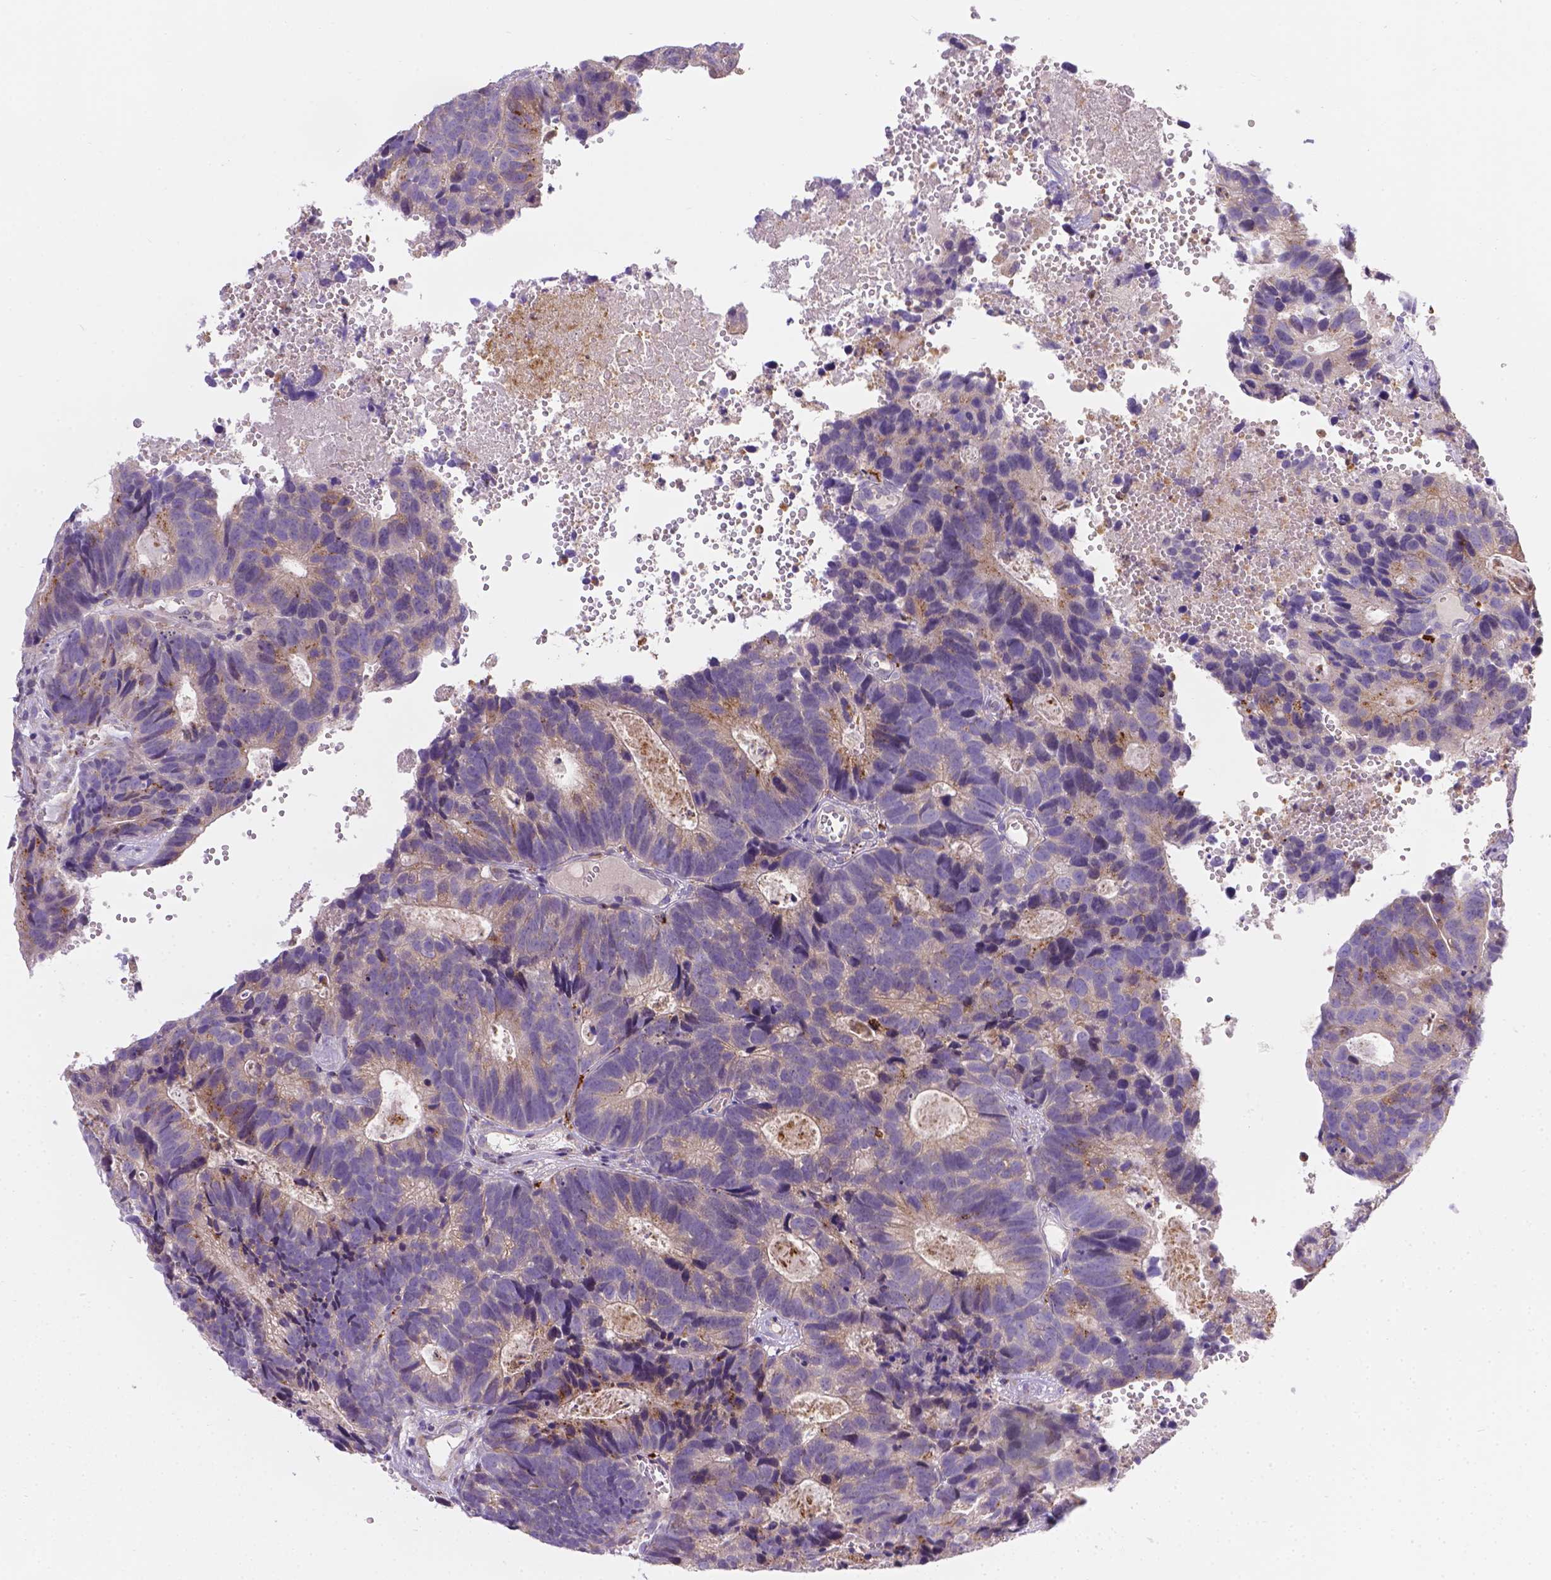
{"staining": {"intensity": "moderate", "quantity": "<25%", "location": "cytoplasmic/membranous"}, "tissue": "head and neck cancer", "cell_type": "Tumor cells", "image_type": "cancer", "snomed": [{"axis": "morphology", "description": "Adenocarcinoma, NOS"}, {"axis": "topography", "description": "Head-Neck"}], "caption": "Immunohistochemical staining of human head and neck cancer exhibits moderate cytoplasmic/membranous protein expression in about <25% of tumor cells.", "gene": "TM4SF18", "patient": {"sex": "male", "age": 62}}